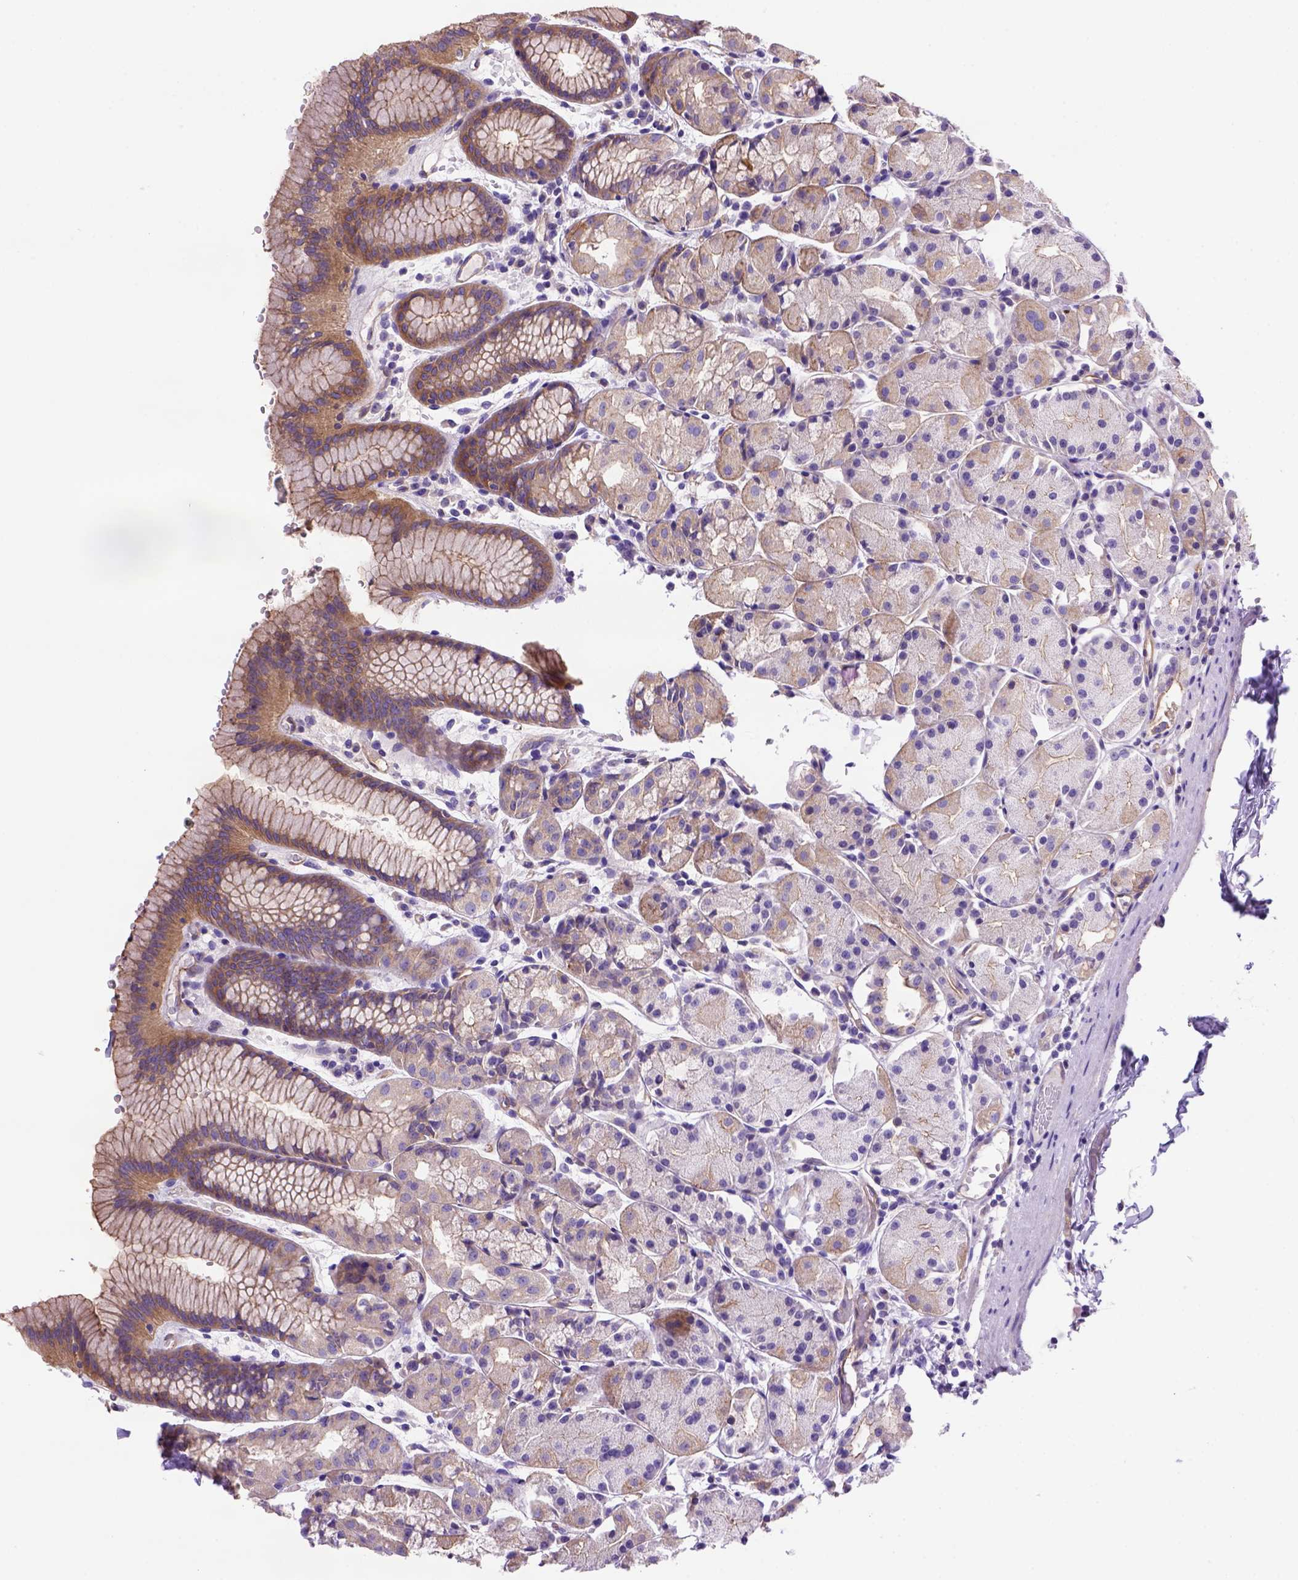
{"staining": {"intensity": "moderate", "quantity": ">75%", "location": "cytoplasmic/membranous"}, "tissue": "stomach", "cell_type": "Glandular cells", "image_type": "normal", "snomed": [{"axis": "morphology", "description": "Normal tissue, NOS"}, {"axis": "topography", "description": "Stomach, upper"}], "caption": "Moderate cytoplasmic/membranous staining is appreciated in approximately >75% of glandular cells in normal stomach.", "gene": "PEX12", "patient": {"sex": "male", "age": 47}}